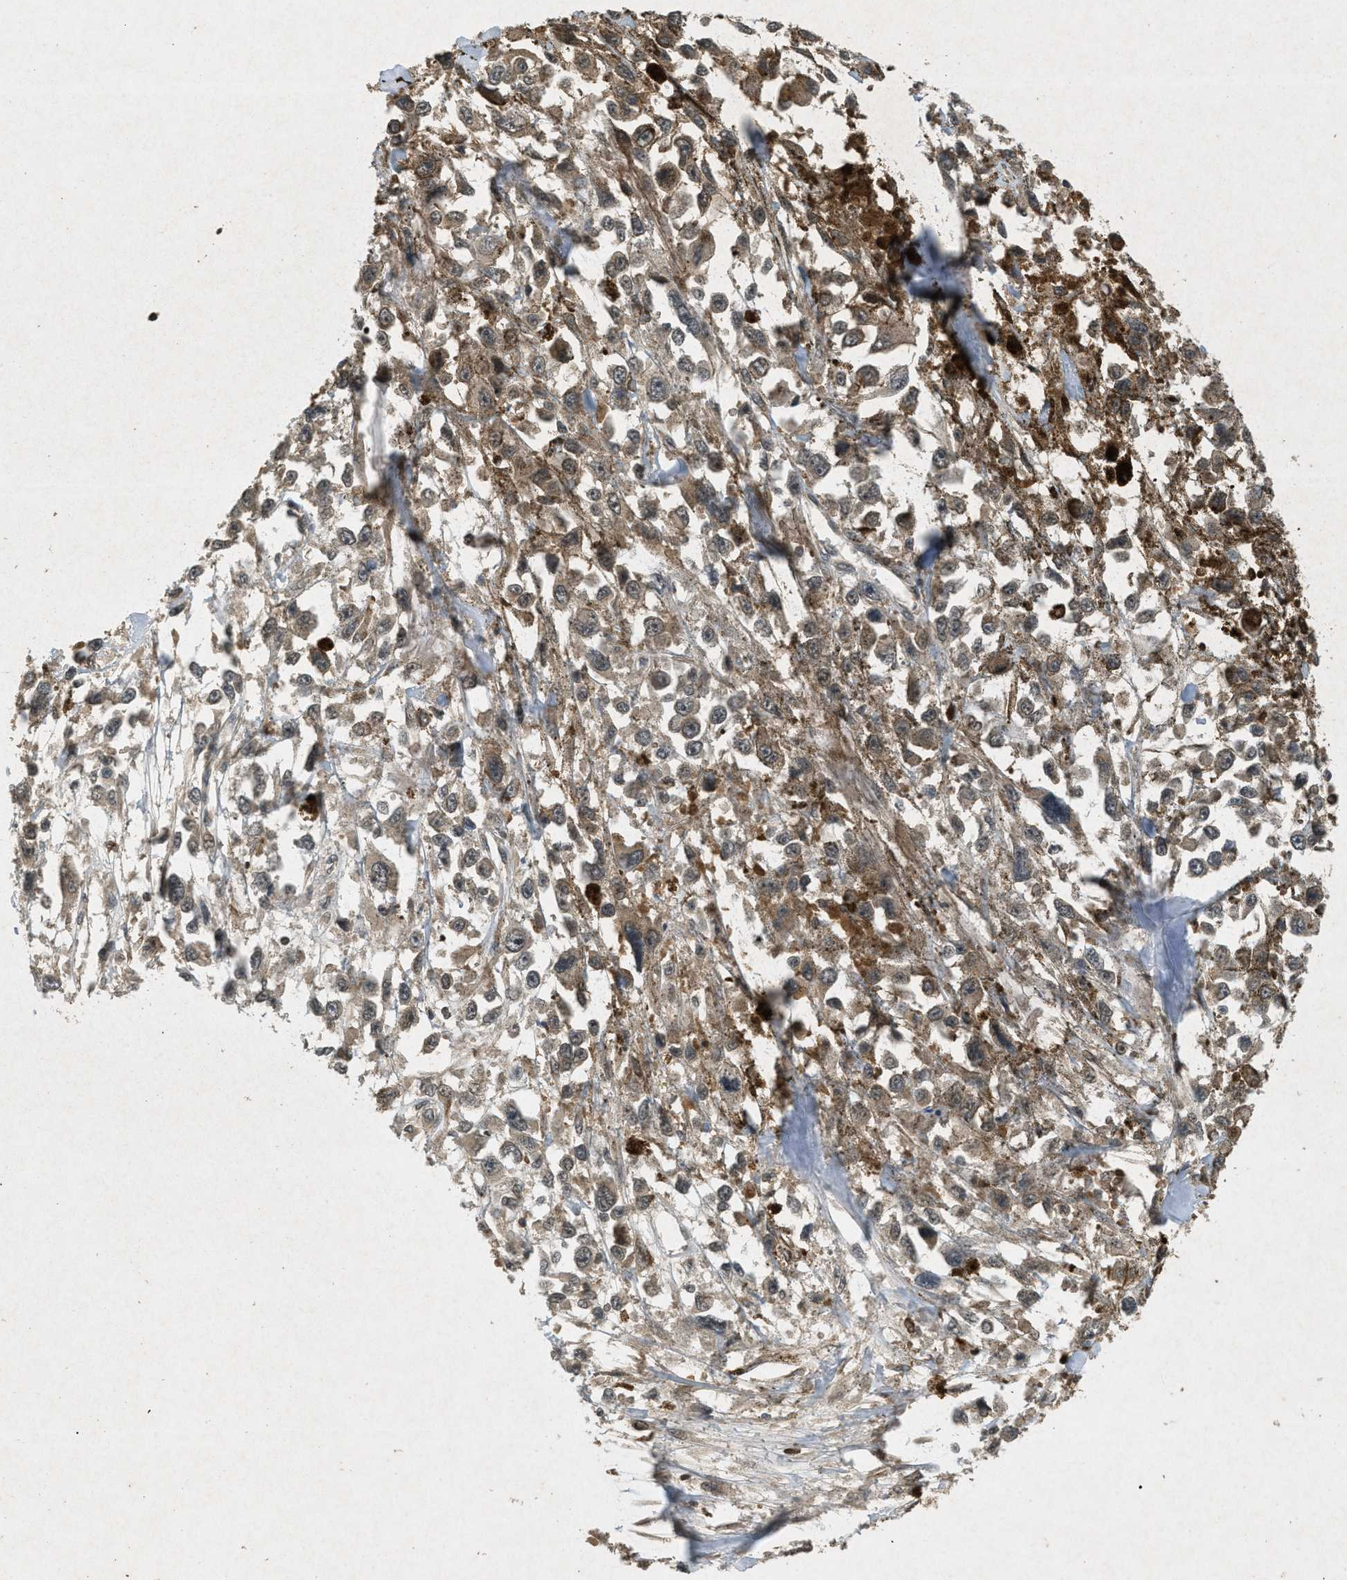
{"staining": {"intensity": "weak", "quantity": ">75%", "location": "cytoplasmic/membranous"}, "tissue": "melanoma", "cell_type": "Tumor cells", "image_type": "cancer", "snomed": [{"axis": "morphology", "description": "Malignant melanoma, Metastatic site"}, {"axis": "topography", "description": "Lymph node"}], "caption": "Immunohistochemical staining of human melanoma shows low levels of weak cytoplasmic/membranous staining in about >75% of tumor cells.", "gene": "ATG7", "patient": {"sex": "male", "age": 59}}